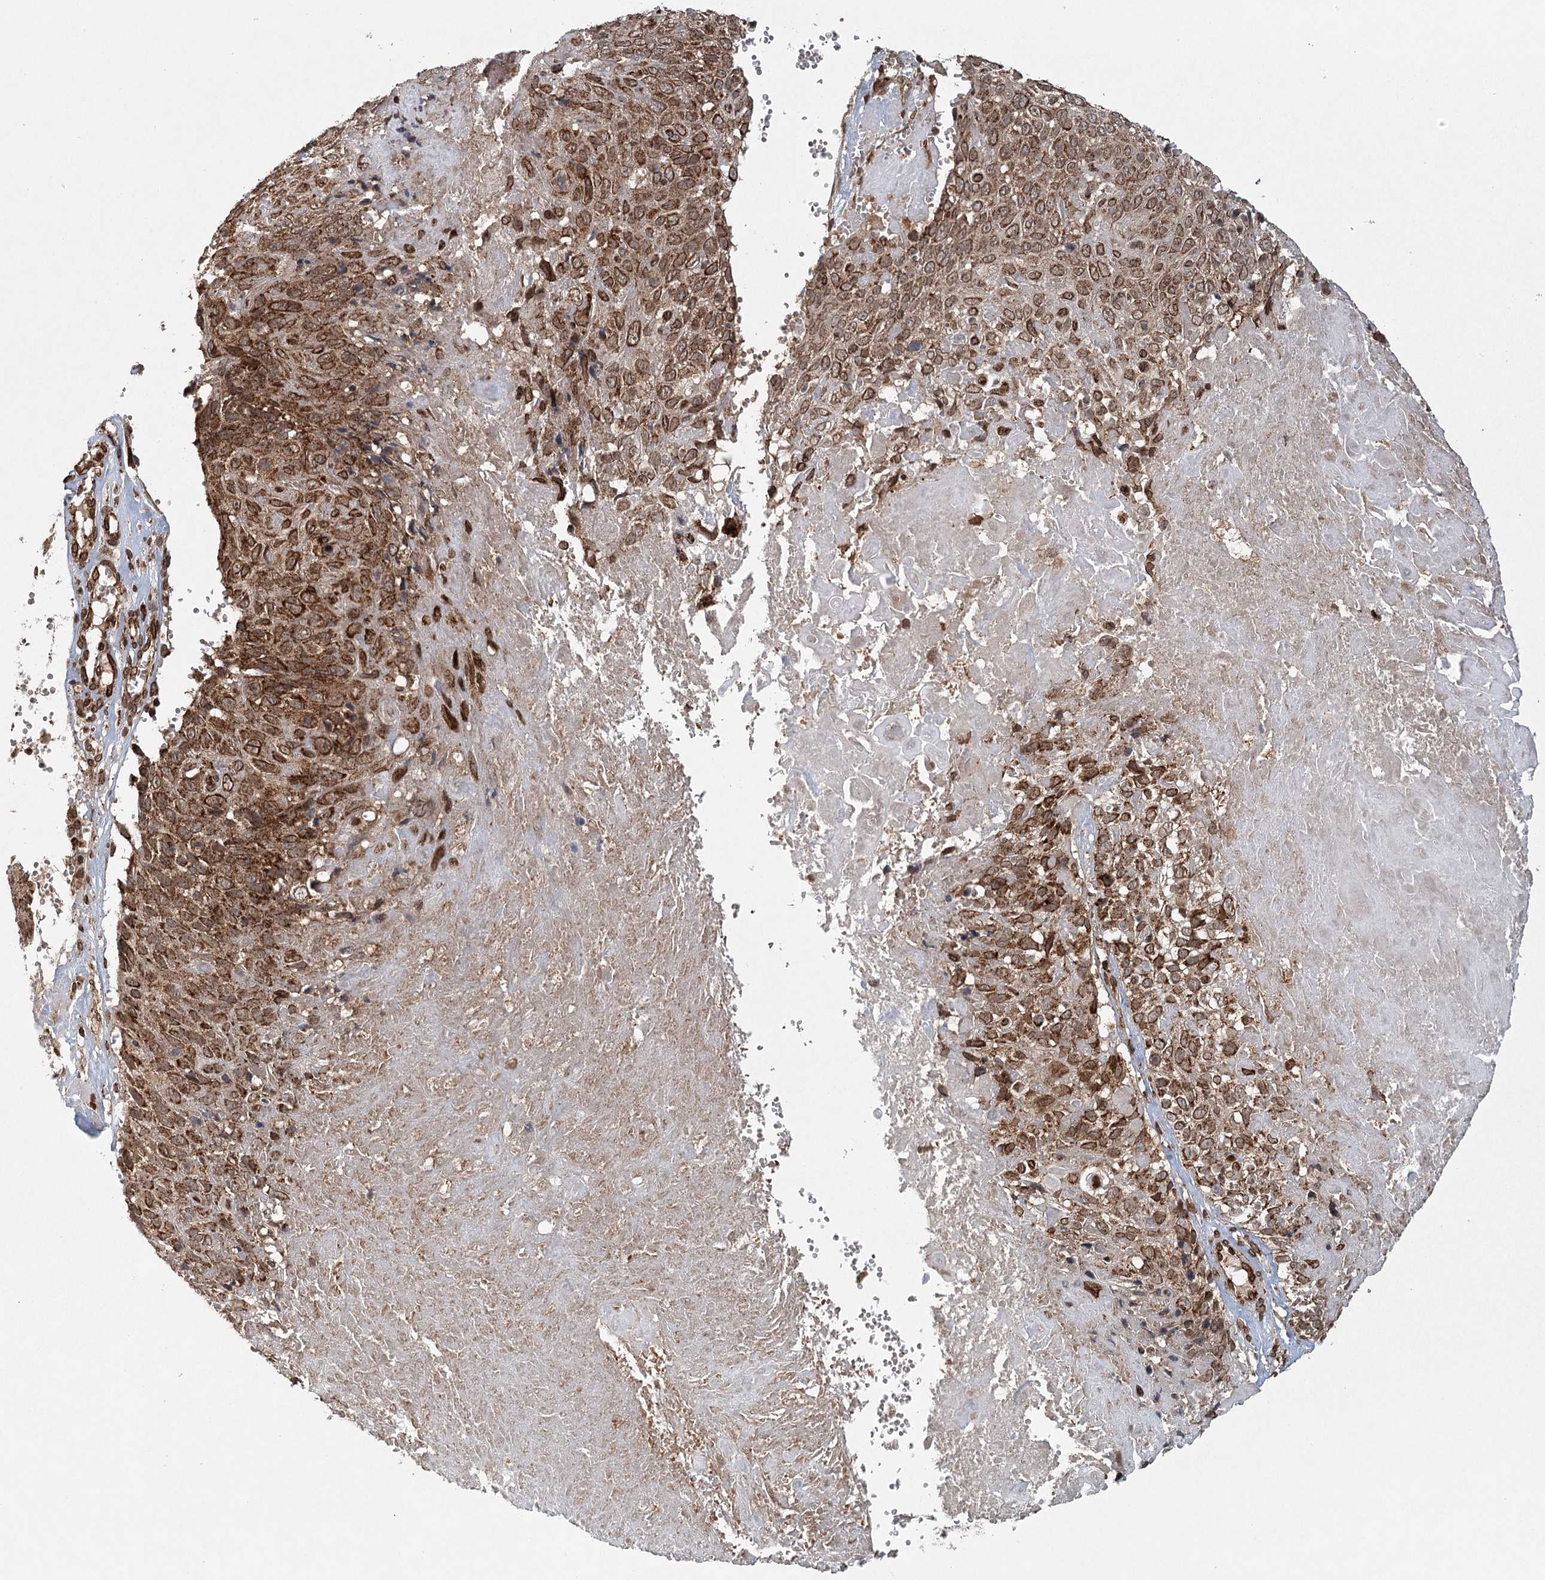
{"staining": {"intensity": "strong", "quantity": ">75%", "location": "cytoplasmic/membranous"}, "tissue": "cervical cancer", "cell_type": "Tumor cells", "image_type": "cancer", "snomed": [{"axis": "morphology", "description": "Squamous cell carcinoma, NOS"}, {"axis": "topography", "description": "Cervix"}], "caption": "An immunohistochemistry (IHC) micrograph of neoplastic tissue is shown. Protein staining in brown highlights strong cytoplasmic/membranous positivity in cervical cancer (squamous cell carcinoma) within tumor cells. (DAB (3,3'-diaminobenzidine) = brown stain, brightfield microscopy at high magnification).", "gene": "BCKDHA", "patient": {"sex": "female", "age": 74}}